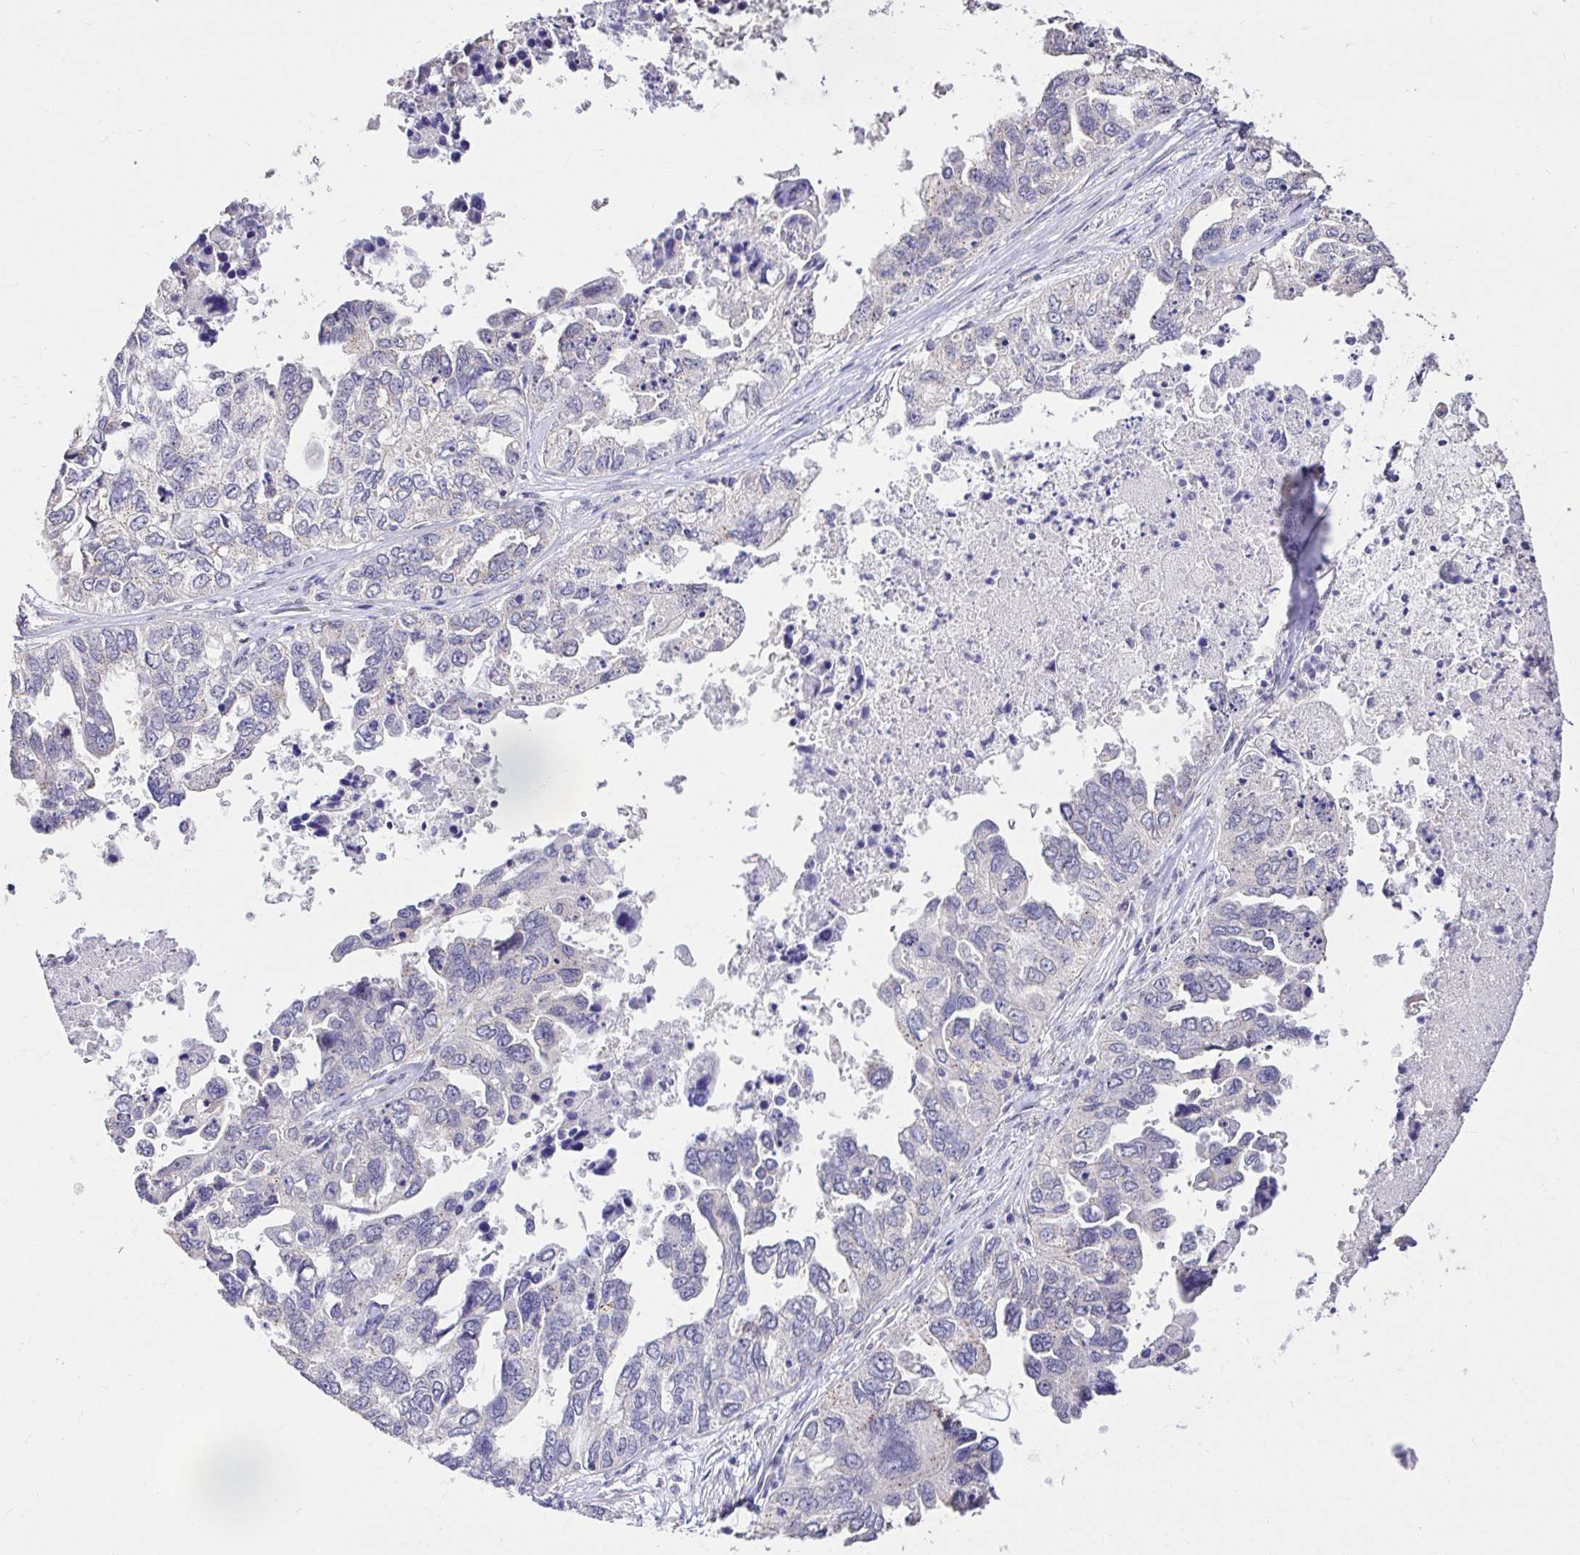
{"staining": {"intensity": "negative", "quantity": "none", "location": "none"}, "tissue": "ovarian cancer", "cell_type": "Tumor cells", "image_type": "cancer", "snomed": [{"axis": "morphology", "description": "Cystadenocarcinoma, serous, NOS"}, {"axis": "topography", "description": "Ovary"}], "caption": "Ovarian serous cystadenocarcinoma stained for a protein using immunohistochemistry exhibits no expression tumor cells.", "gene": "KIAA1210", "patient": {"sex": "female", "age": 53}}